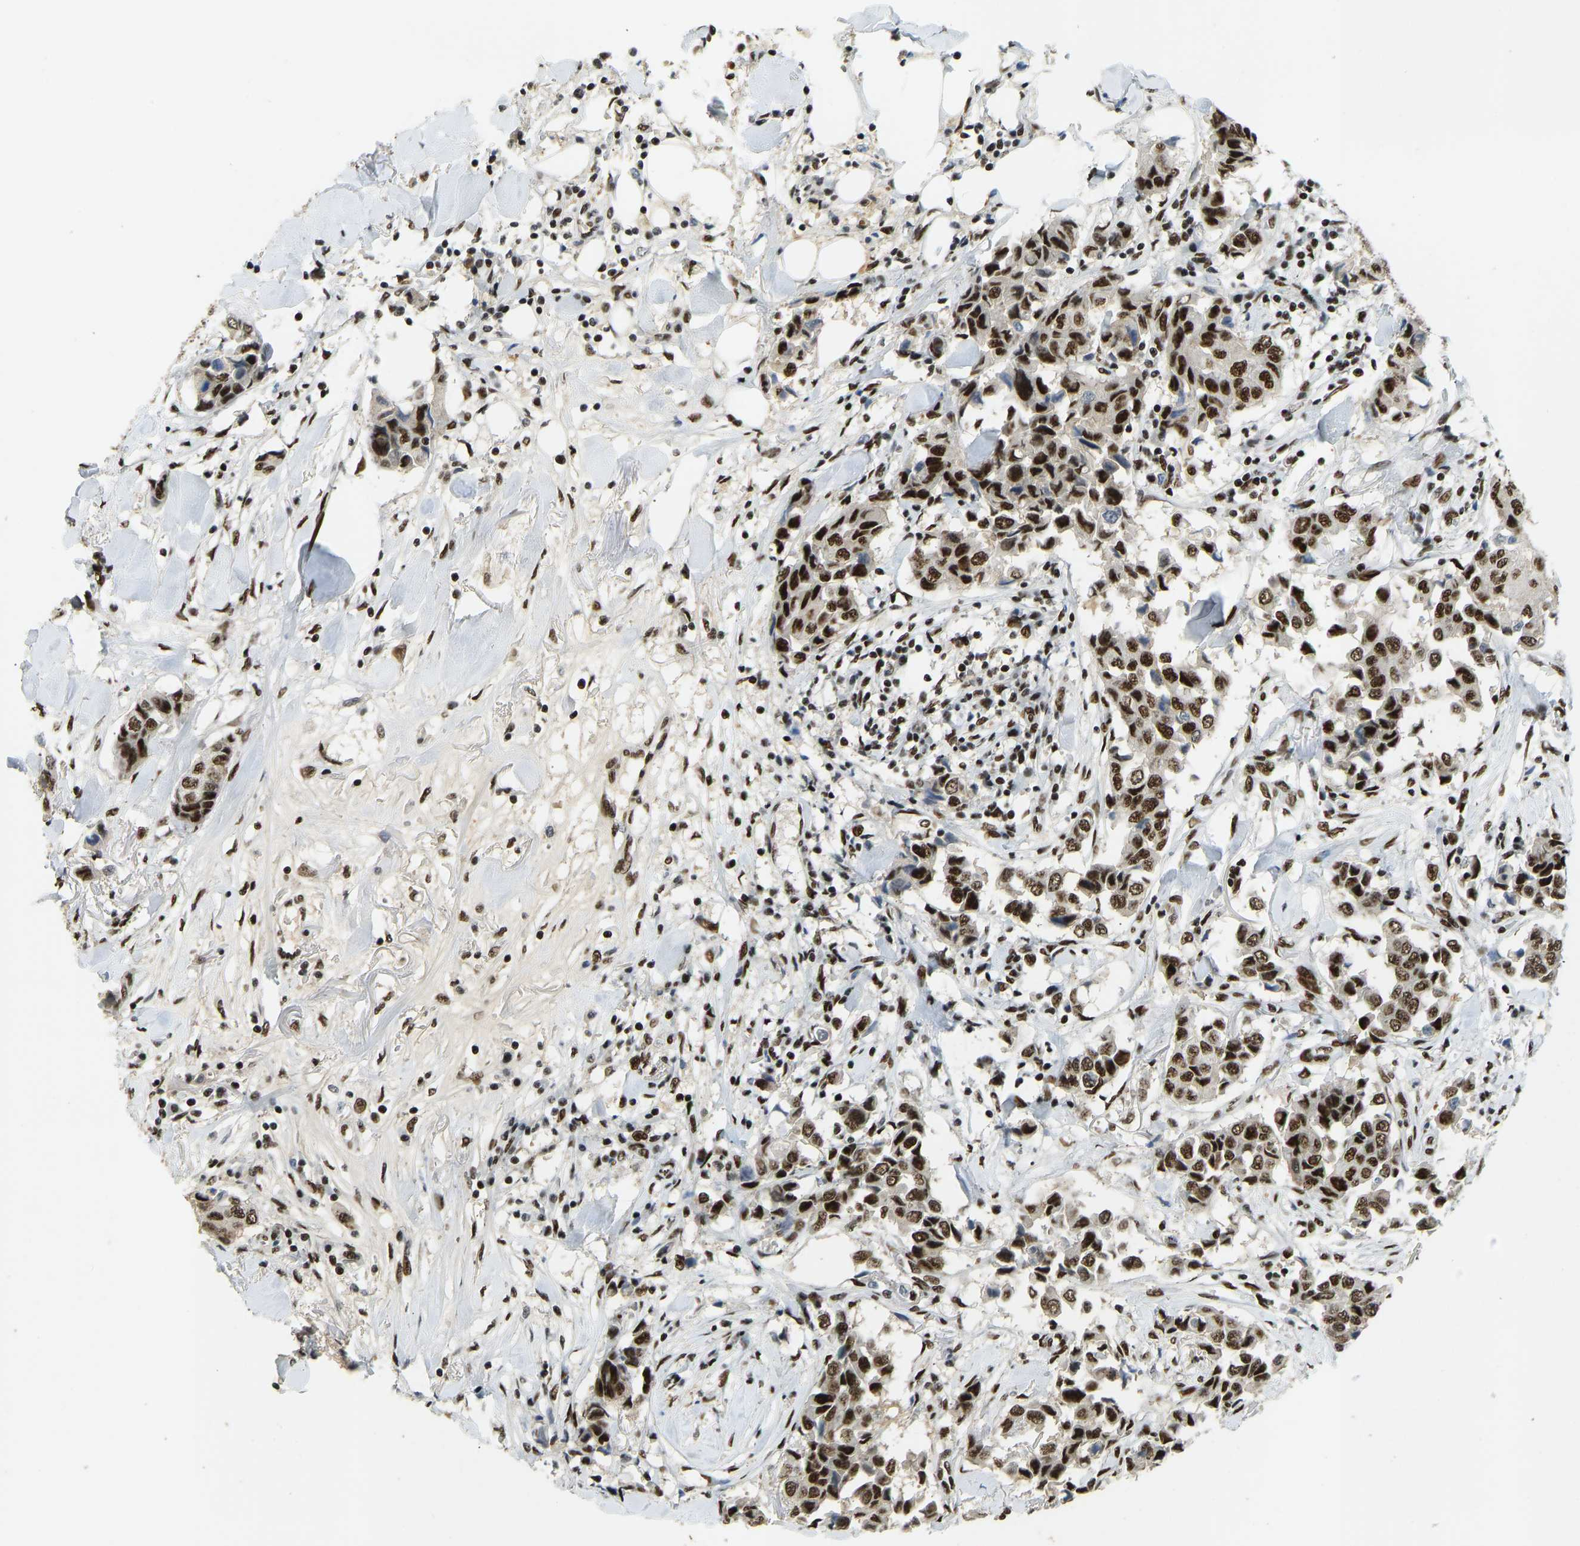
{"staining": {"intensity": "strong", "quantity": ">75%", "location": "nuclear"}, "tissue": "breast cancer", "cell_type": "Tumor cells", "image_type": "cancer", "snomed": [{"axis": "morphology", "description": "Duct carcinoma"}, {"axis": "topography", "description": "Breast"}], "caption": "Protein expression analysis of breast infiltrating ductal carcinoma shows strong nuclear positivity in approximately >75% of tumor cells.", "gene": "FOXK1", "patient": {"sex": "female", "age": 80}}